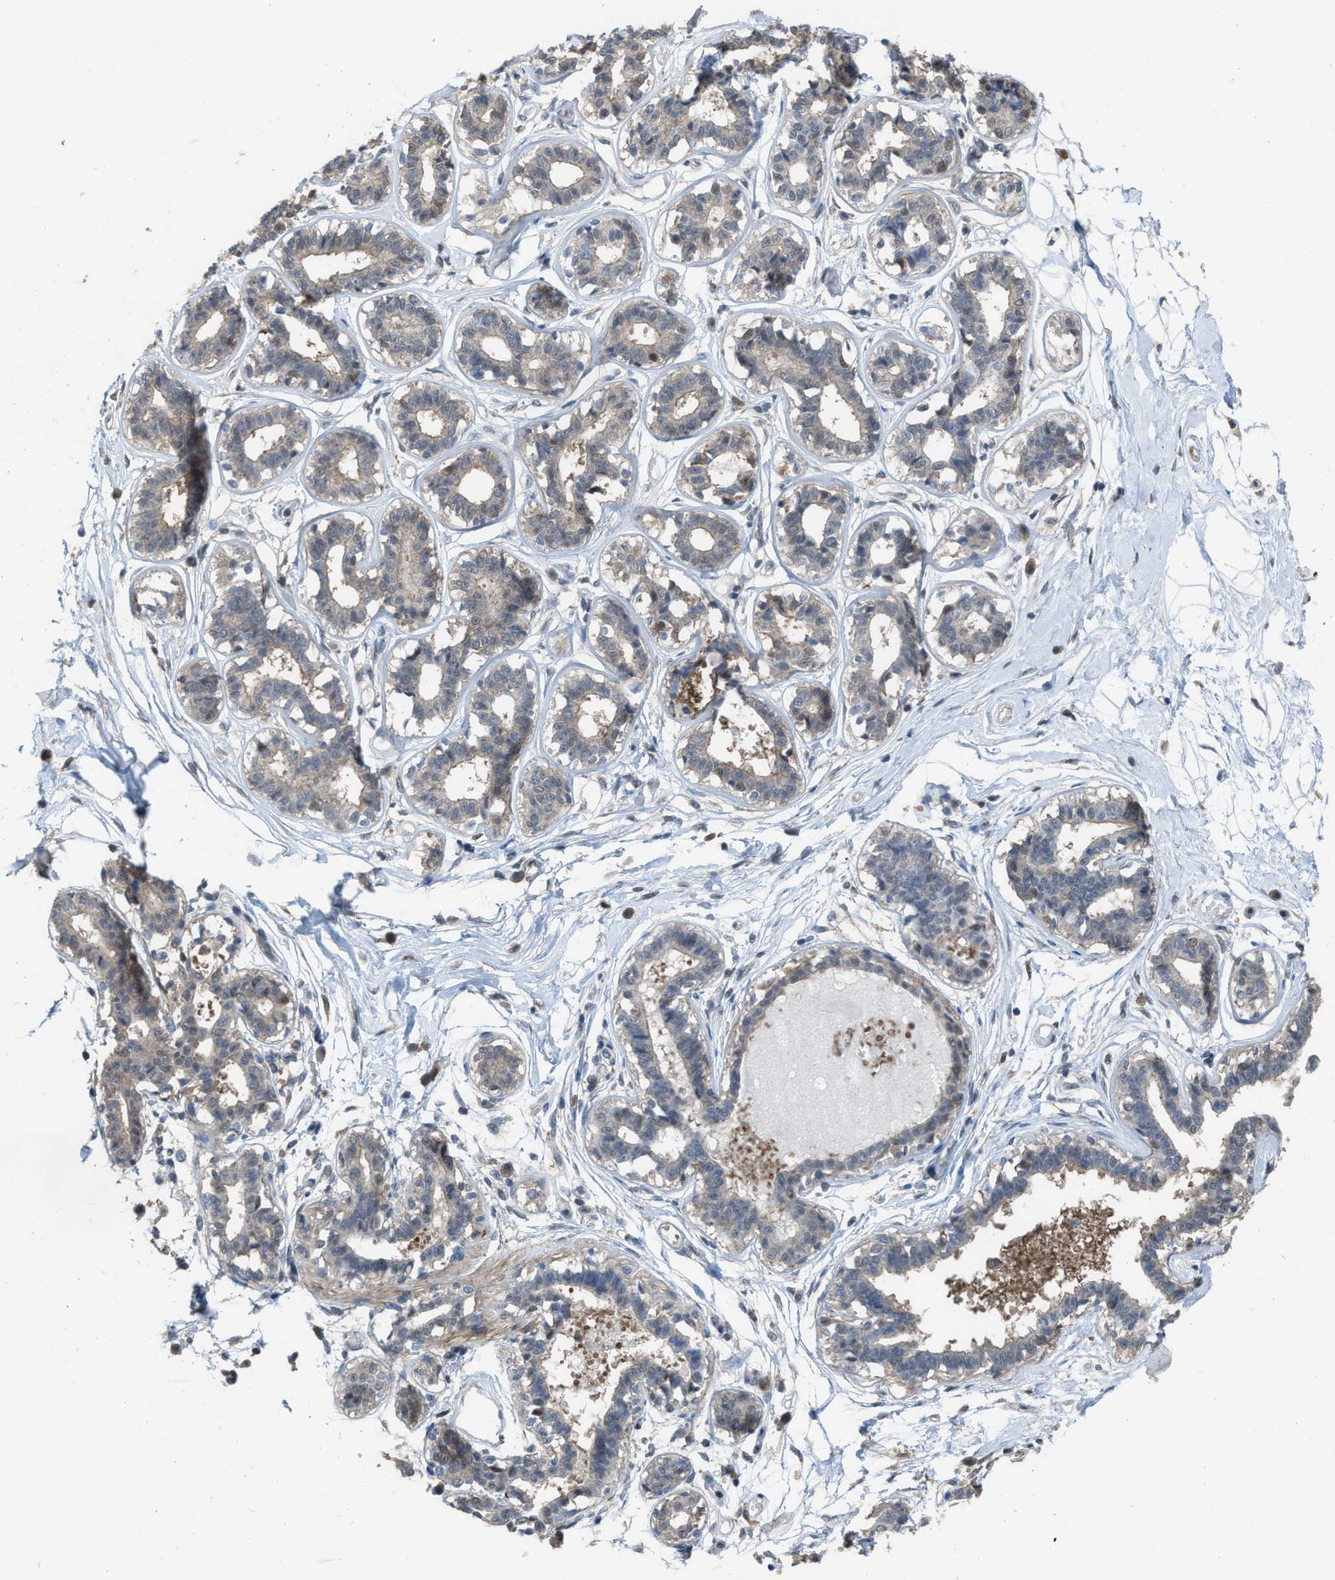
{"staining": {"intensity": "weak", "quantity": ">75%", "location": "cytoplasmic/membranous"}, "tissue": "breast", "cell_type": "Adipocytes", "image_type": "normal", "snomed": [{"axis": "morphology", "description": "Normal tissue, NOS"}, {"axis": "topography", "description": "Breast"}], "caption": "The photomicrograph displays immunohistochemical staining of normal breast. There is weak cytoplasmic/membranous positivity is identified in approximately >75% of adipocytes.", "gene": "PLAA", "patient": {"sex": "female", "age": 45}}